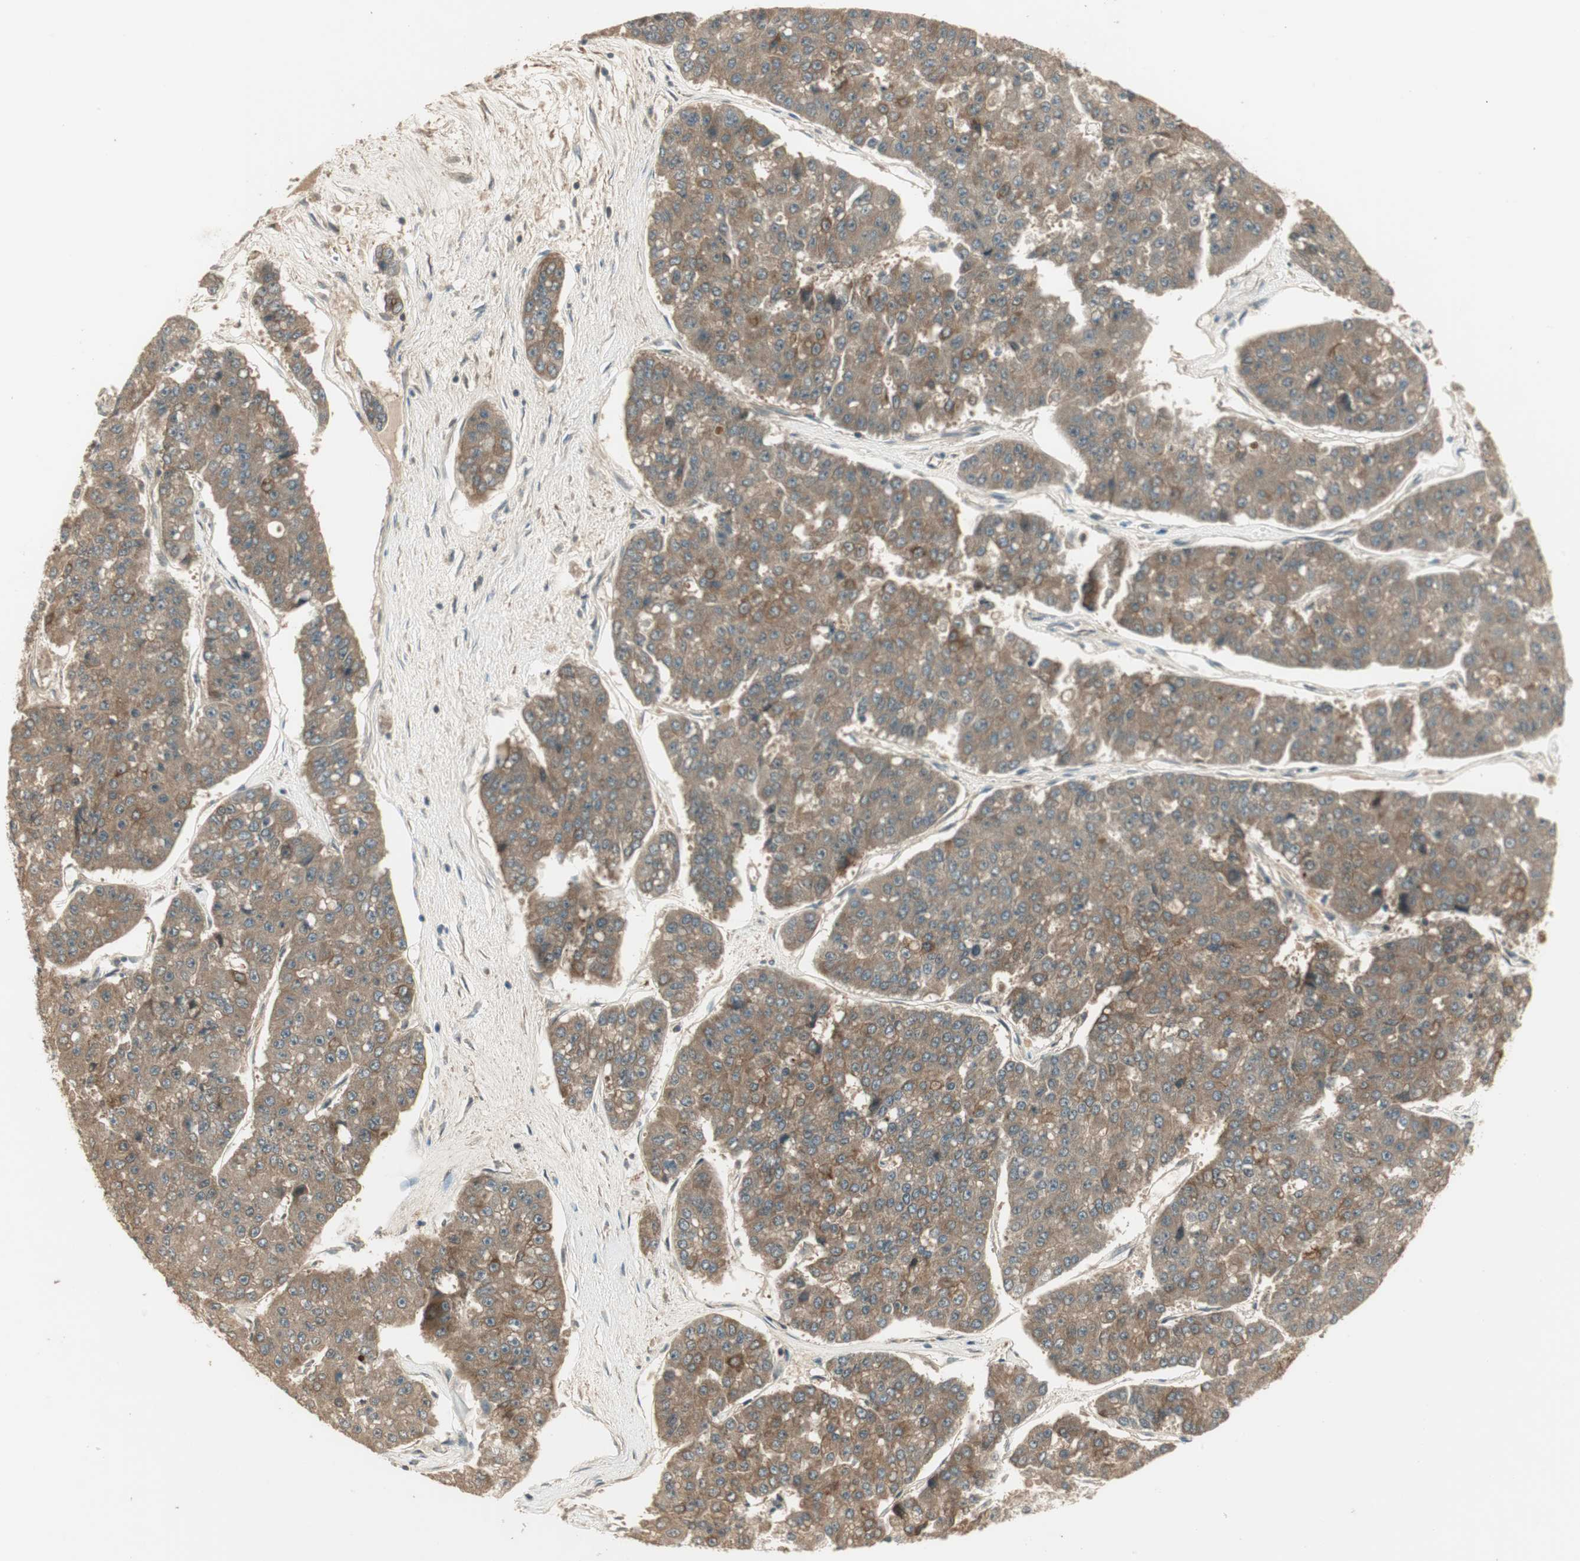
{"staining": {"intensity": "moderate", "quantity": ">75%", "location": "cytoplasmic/membranous"}, "tissue": "pancreatic cancer", "cell_type": "Tumor cells", "image_type": "cancer", "snomed": [{"axis": "morphology", "description": "Adenocarcinoma, NOS"}, {"axis": "topography", "description": "Pancreas"}], "caption": "Adenocarcinoma (pancreatic) stained for a protein (brown) demonstrates moderate cytoplasmic/membranous positive positivity in approximately >75% of tumor cells.", "gene": "PFDN5", "patient": {"sex": "male", "age": 50}}